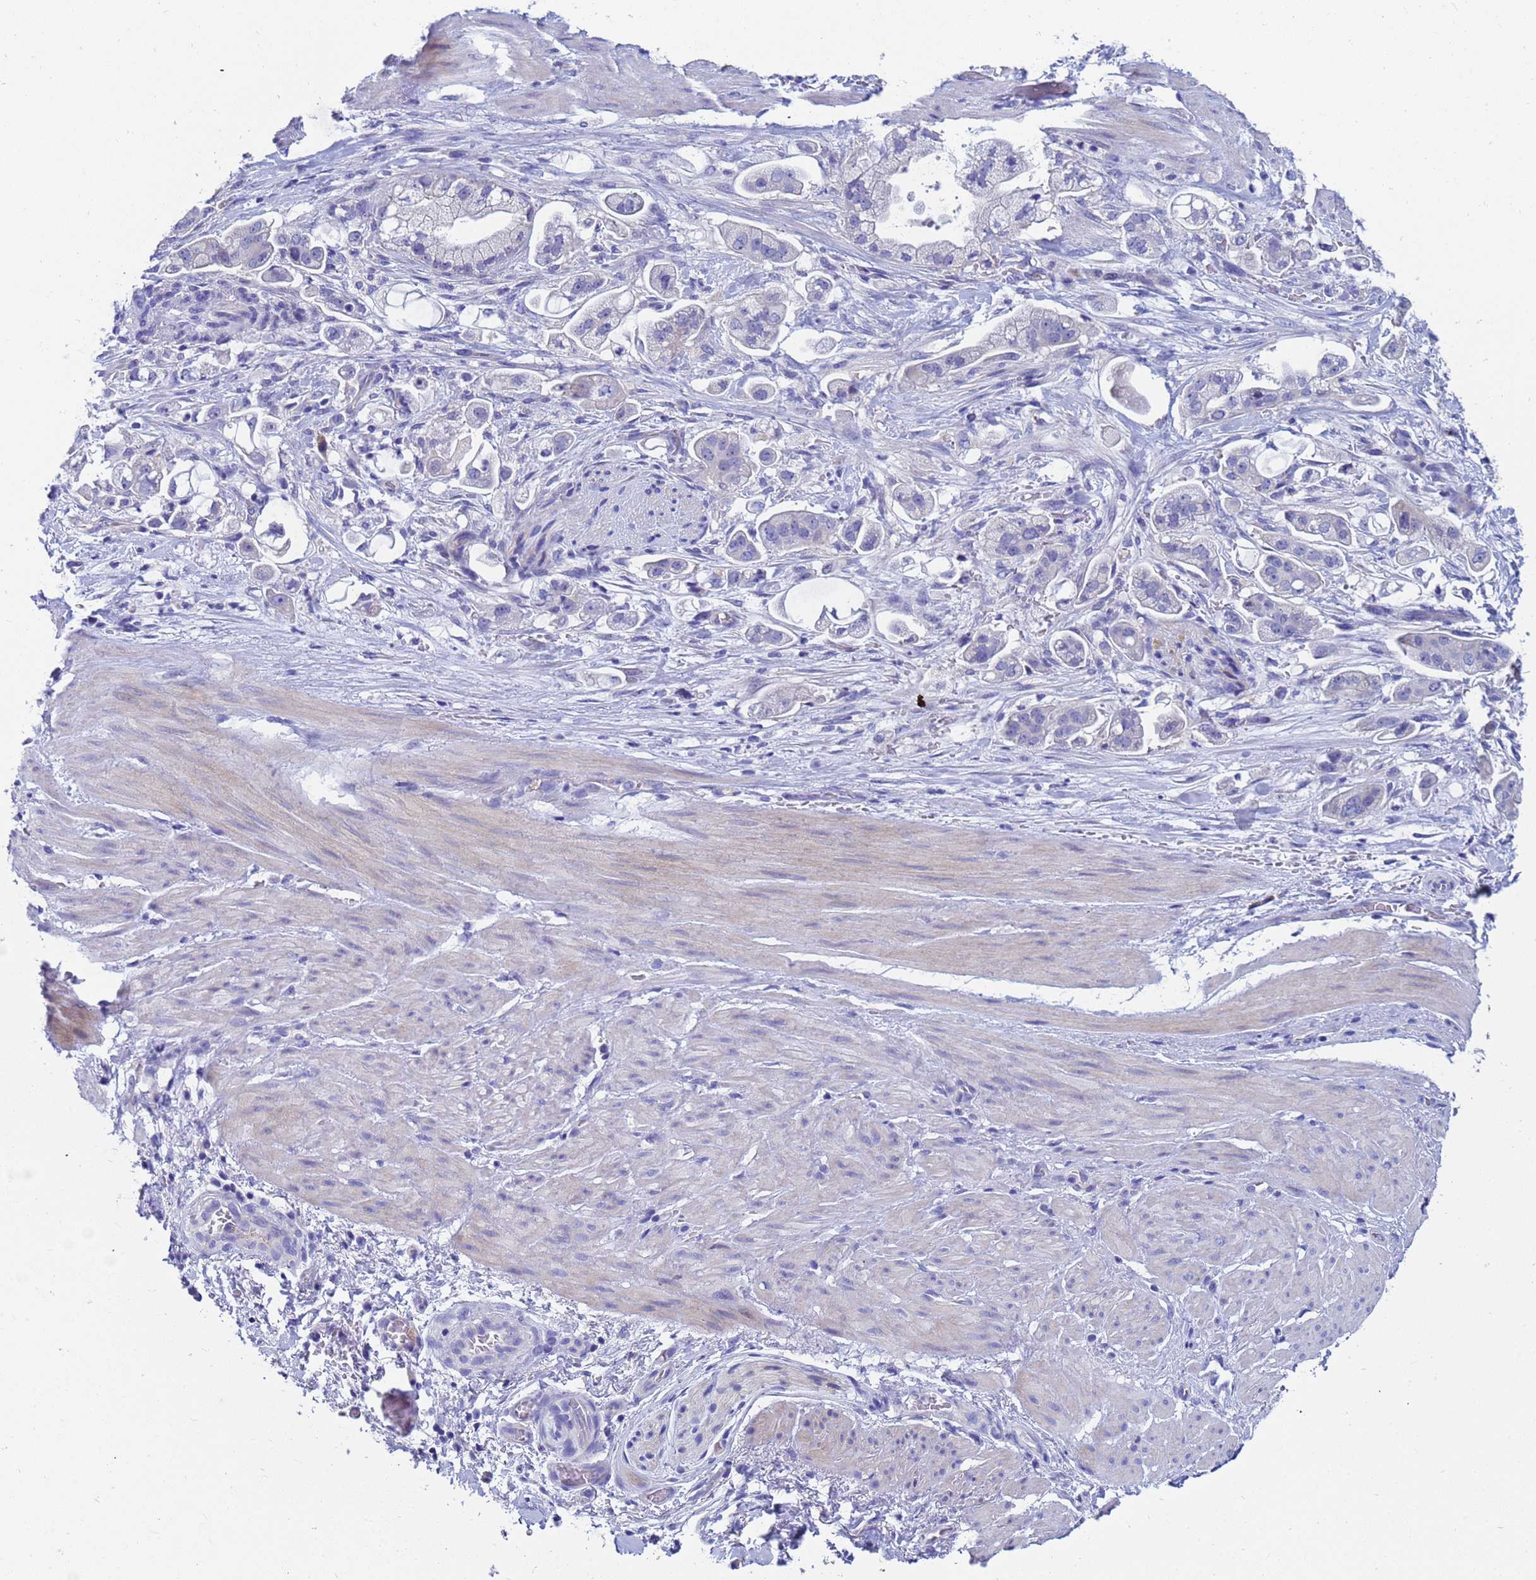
{"staining": {"intensity": "negative", "quantity": "none", "location": "none"}, "tissue": "stomach cancer", "cell_type": "Tumor cells", "image_type": "cancer", "snomed": [{"axis": "morphology", "description": "Adenocarcinoma, NOS"}, {"axis": "topography", "description": "Stomach"}], "caption": "Tumor cells are negative for protein expression in human stomach cancer.", "gene": "UBE2O", "patient": {"sex": "male", "age": 62}}